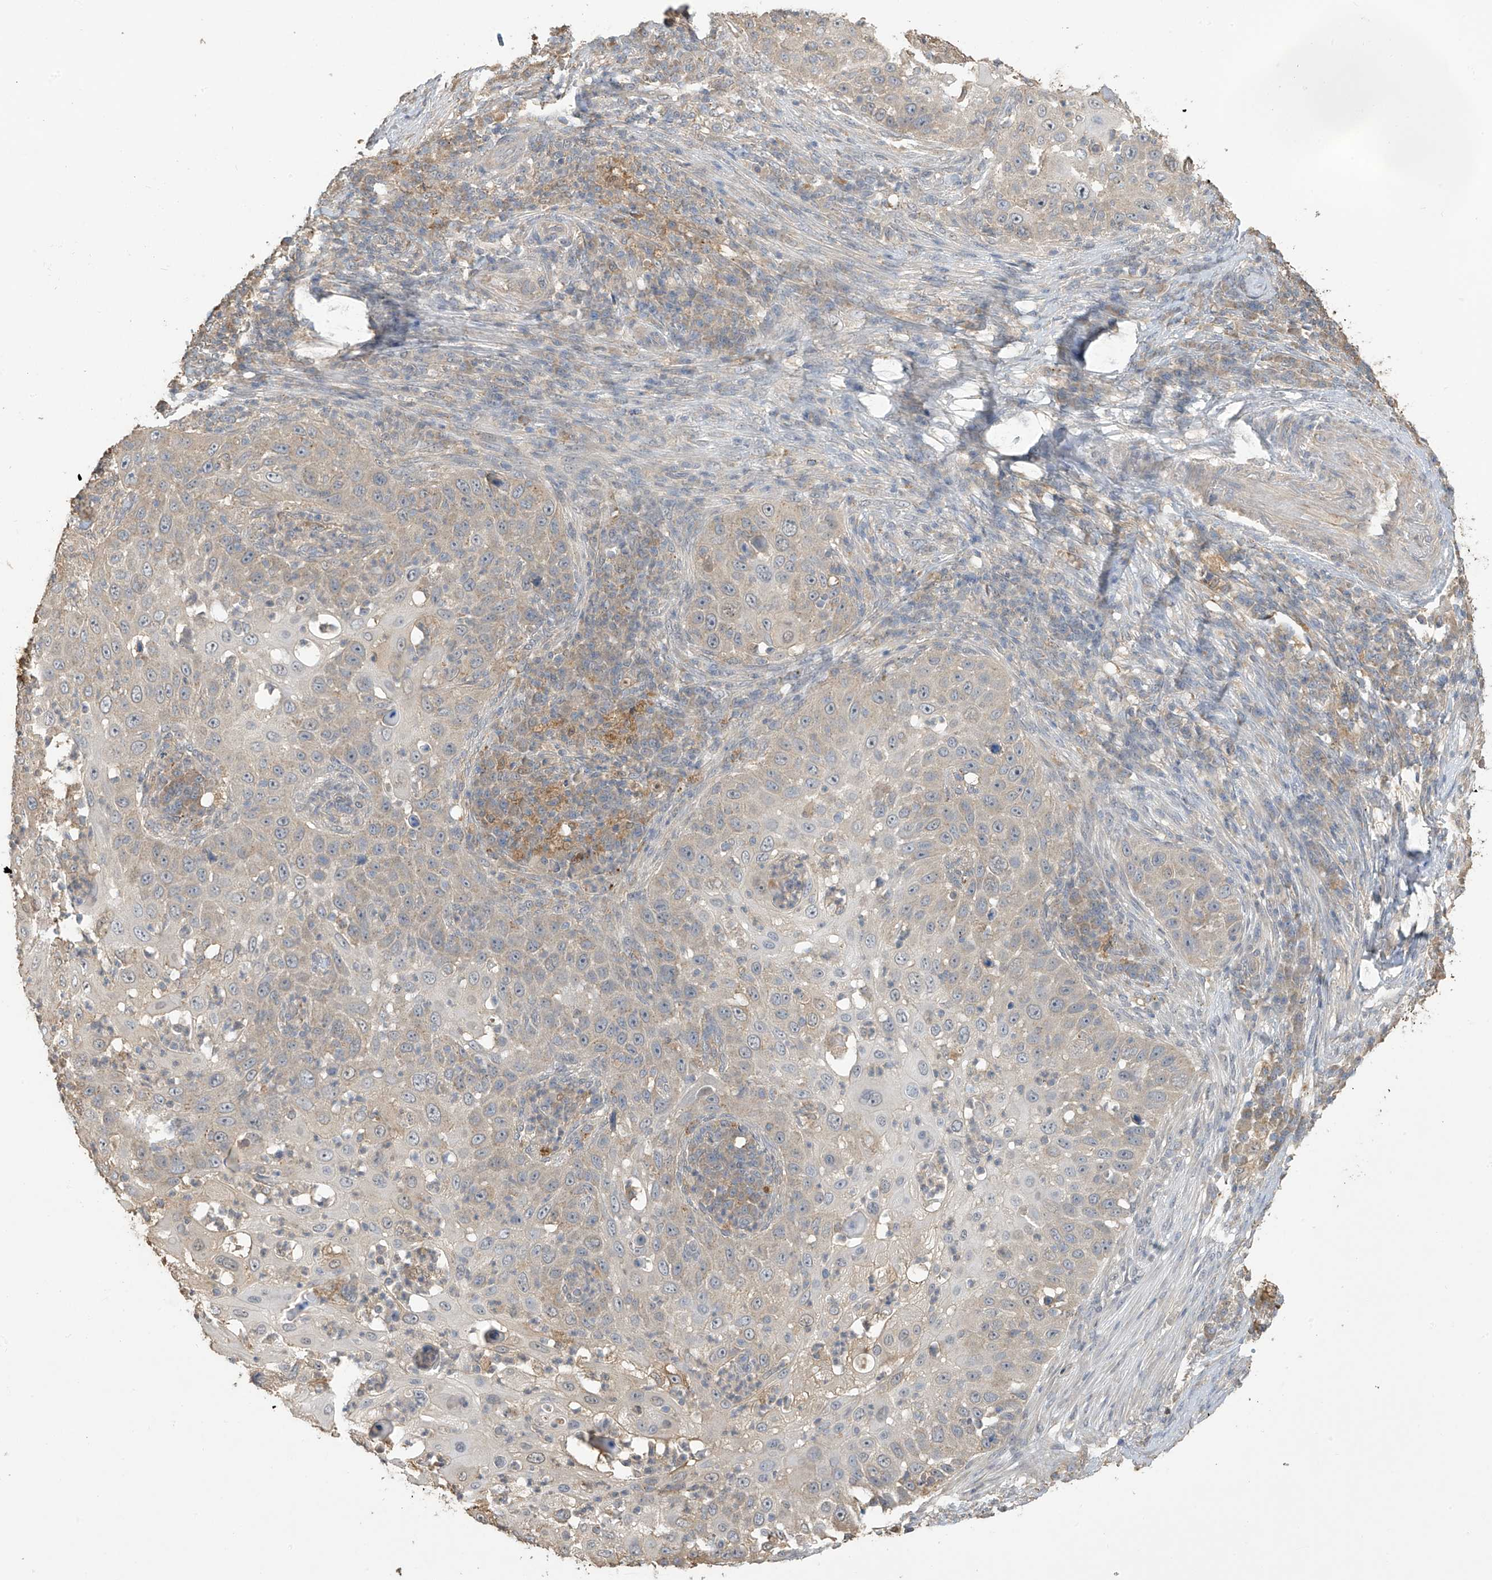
{"staining": {"intensity": "weak", "quantity": "25%-75%", "location": "cytoplasmic/membranous"}, "tissue": "skin cancer", "cell_type": "Tumor cells", "image_type": "cancer", "snomed": [{"axis": "morphology", "description": "Squamous cell carcinoma, NOS"}, {"axis": "topography", "description": "Skin"}], "caption": "Immunohistochemical staining of human squamous cell carcinoma (skin) displays low levels of weak cytoplasmic/membranous staining in about 25%-75% of tumor cells.", "gene": "SLFN14", "patient": {"sex": "female", "age": 44}}